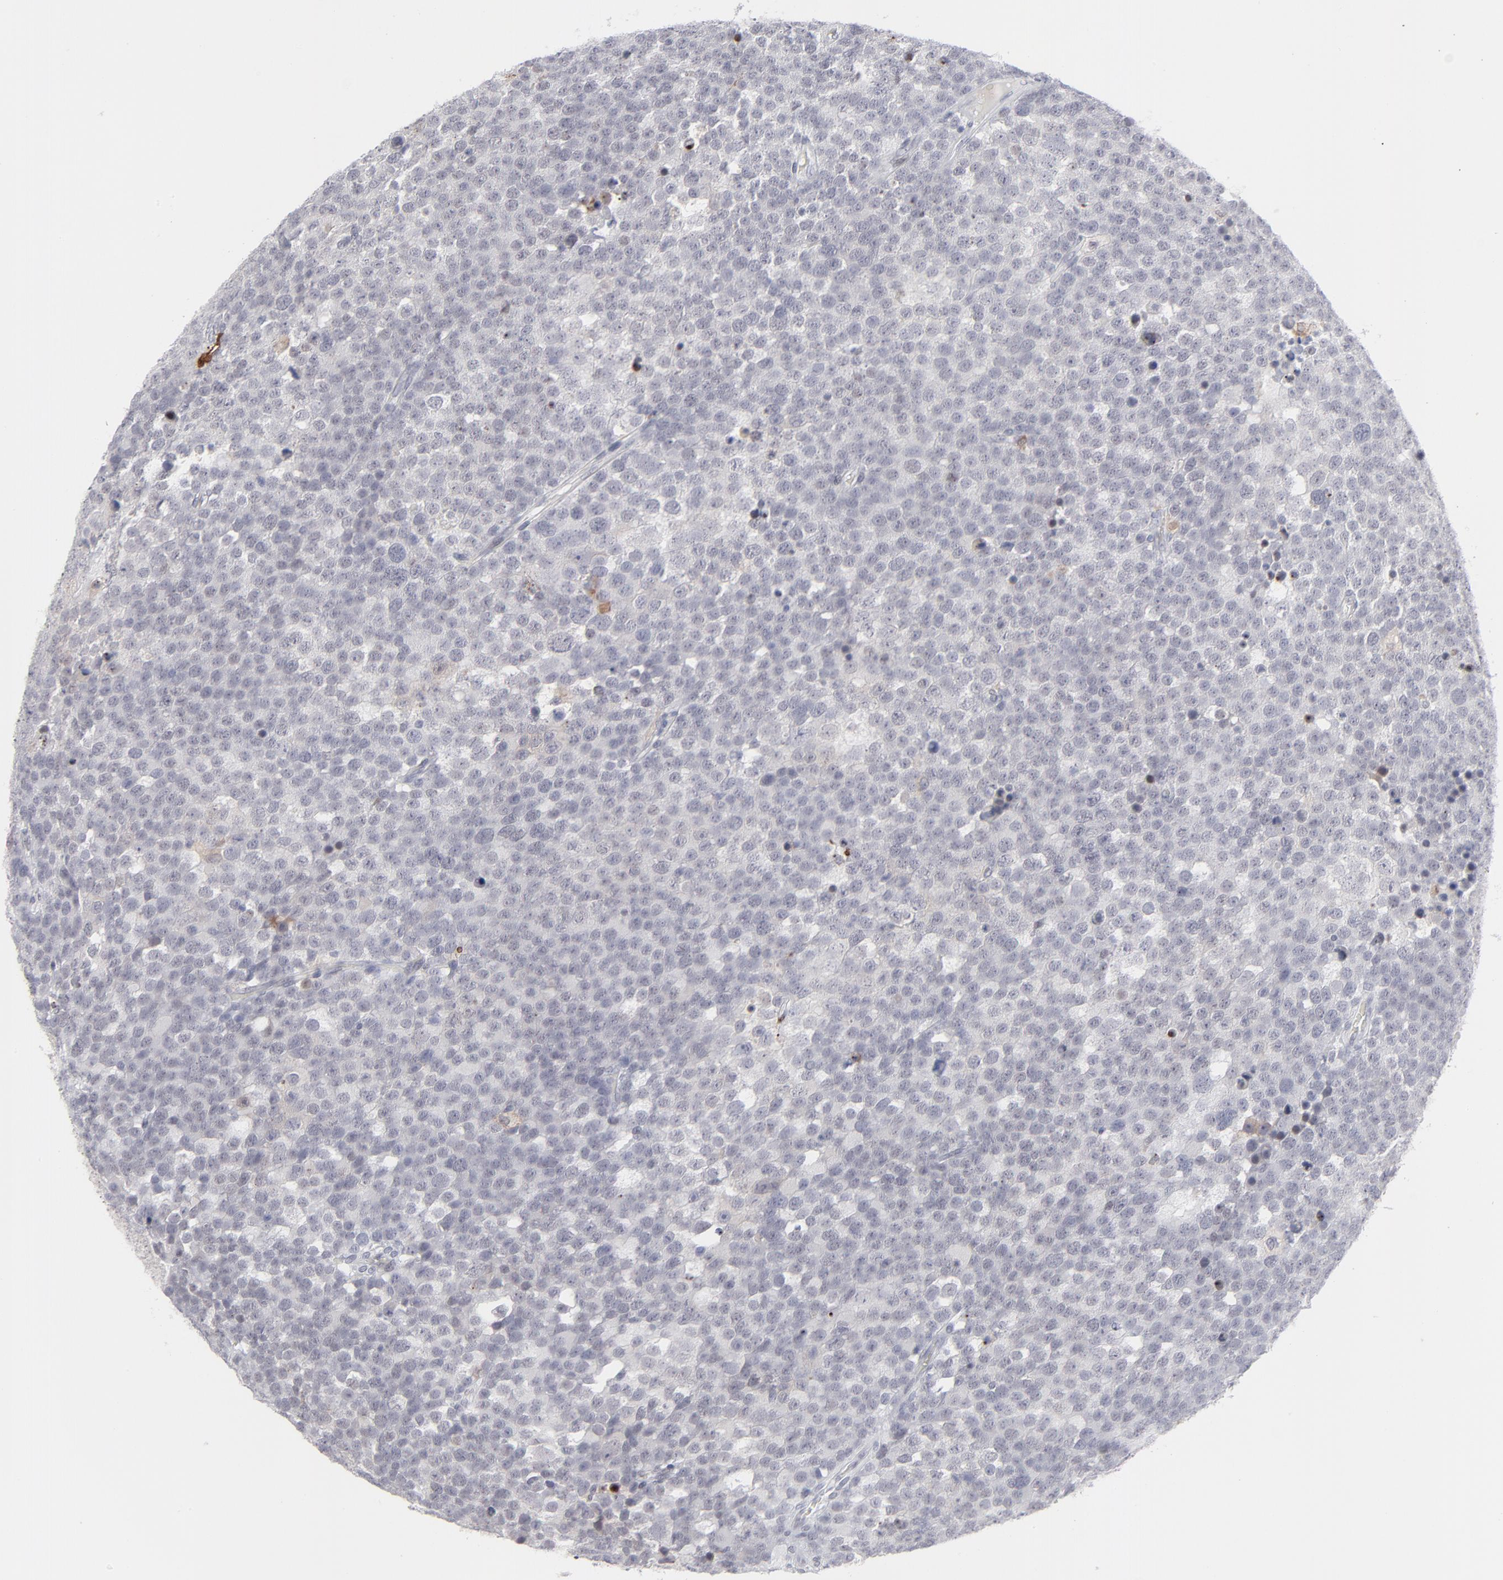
{"staining": {"intensity": "negative", "quantity": "none", "location": "none"}, "tissue": "testis cancer", "cell_type": "Tumor cells", "image_type": "cancer", "snomed": [{"axis": "morphology", "description": "Seminoma, NOS"}, {"axis": "topography", "description": "Testis"}], "caption": "Tumor cells show no significant protein staining in testis cancer. The staining was performed using DAB (3,3'-diaminobenzidine) to visualize the protein expression in brown, while the nuclei were stained in blue with hematoxylin (Magnification: 20x).", "gene": "CCR2", "patient": {"sex": "male", "age": 71}}